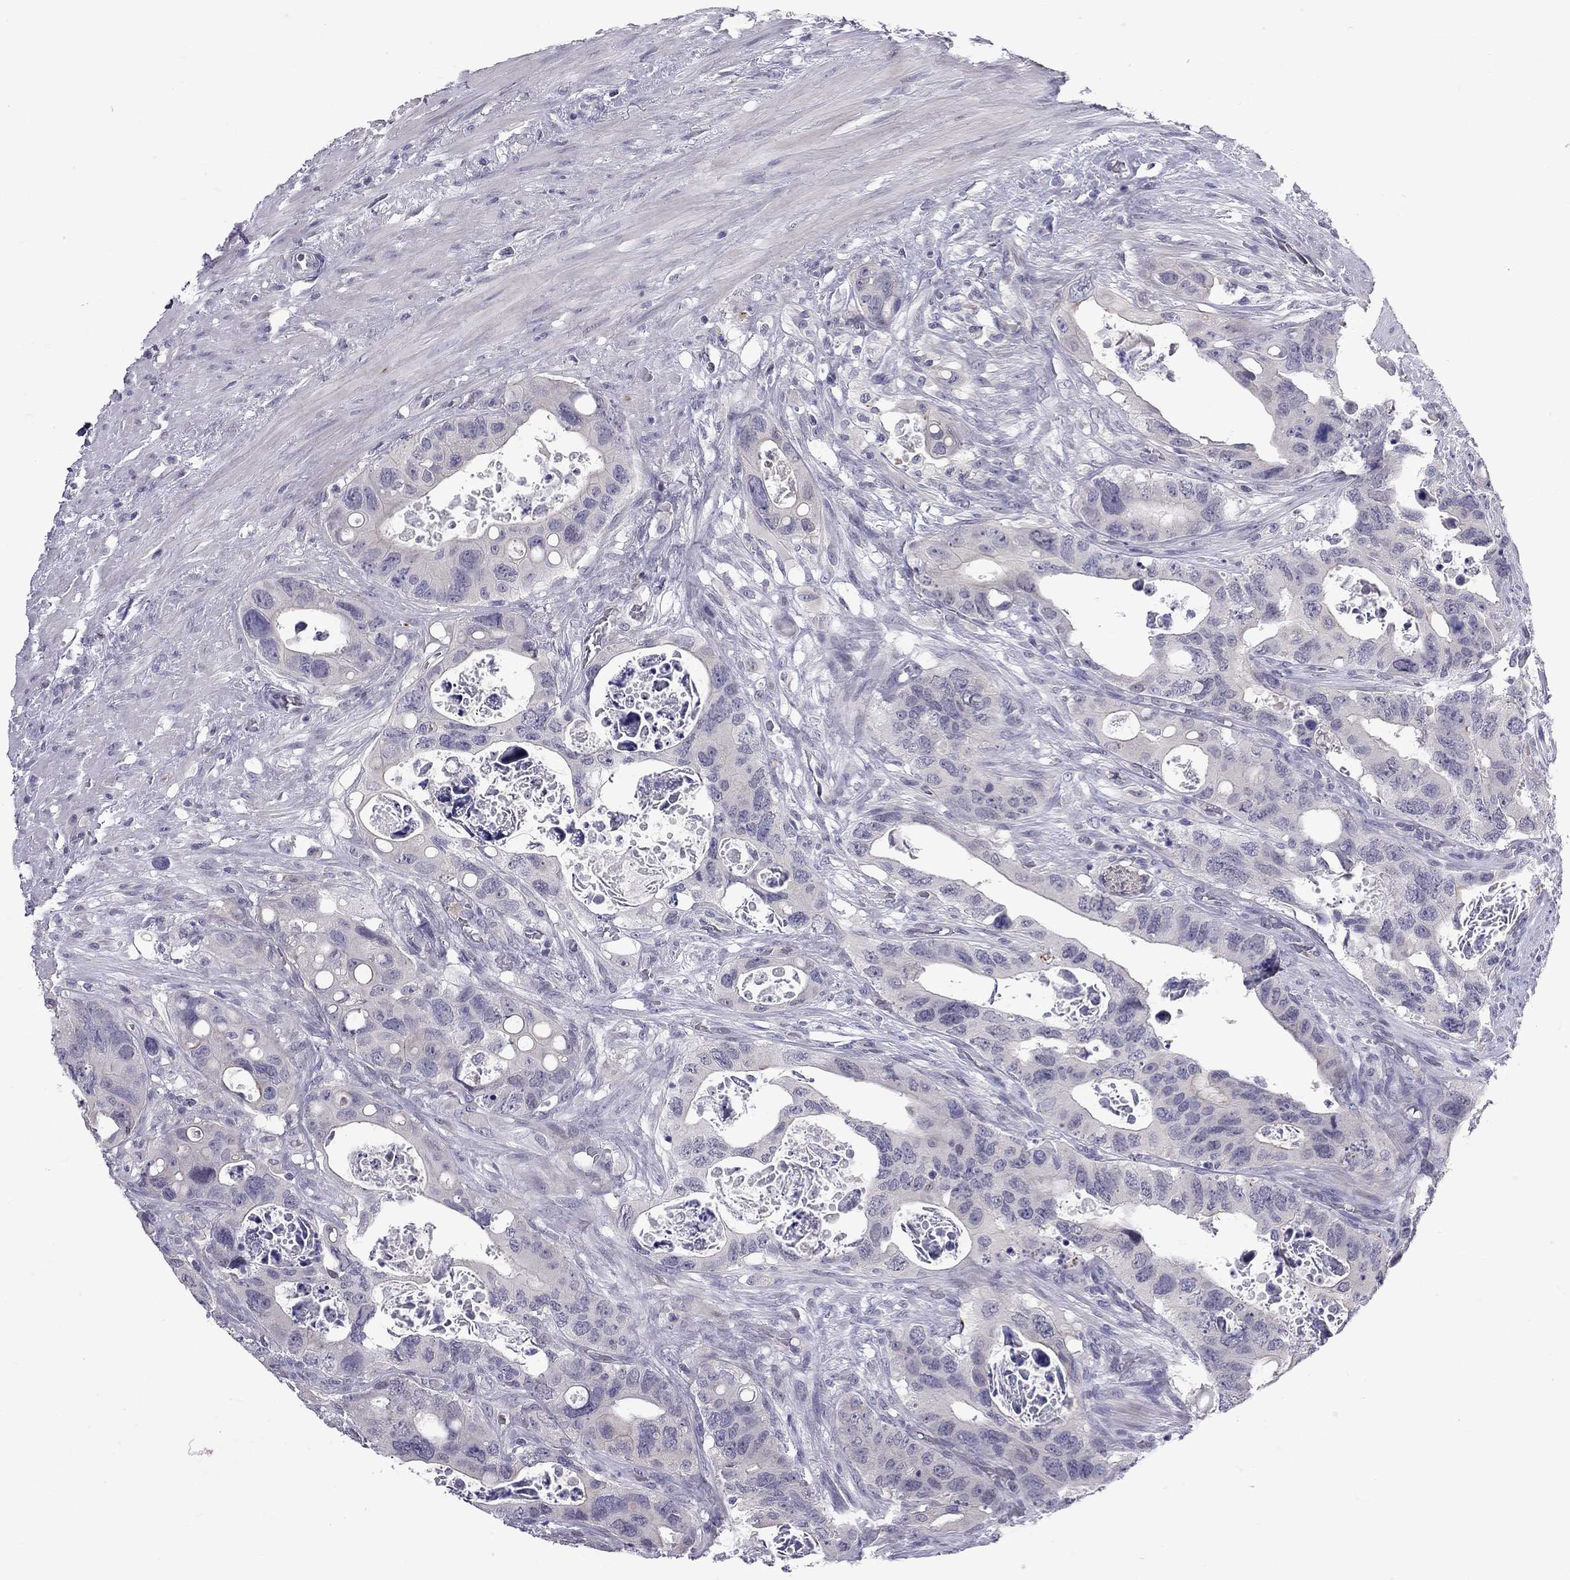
{"staining": {"intensity": "negative", "quantity": "none", "location": "none"}, "tissue": "colorectal cancer", "cell_type": "Tumor cells", "image_type": "cancer", "snomed": [{"axis": "morphology", "description": "Adenocarcinoma, NOS"}, {"axis": "topography", "description": "Rectum"}], "caption": "Protein analysis of colorectal adenocarcinoma exhibits no significant positivity in tumor cells.", "gene": "RTL9", "patient": {"sex": "male", "age": 64}}